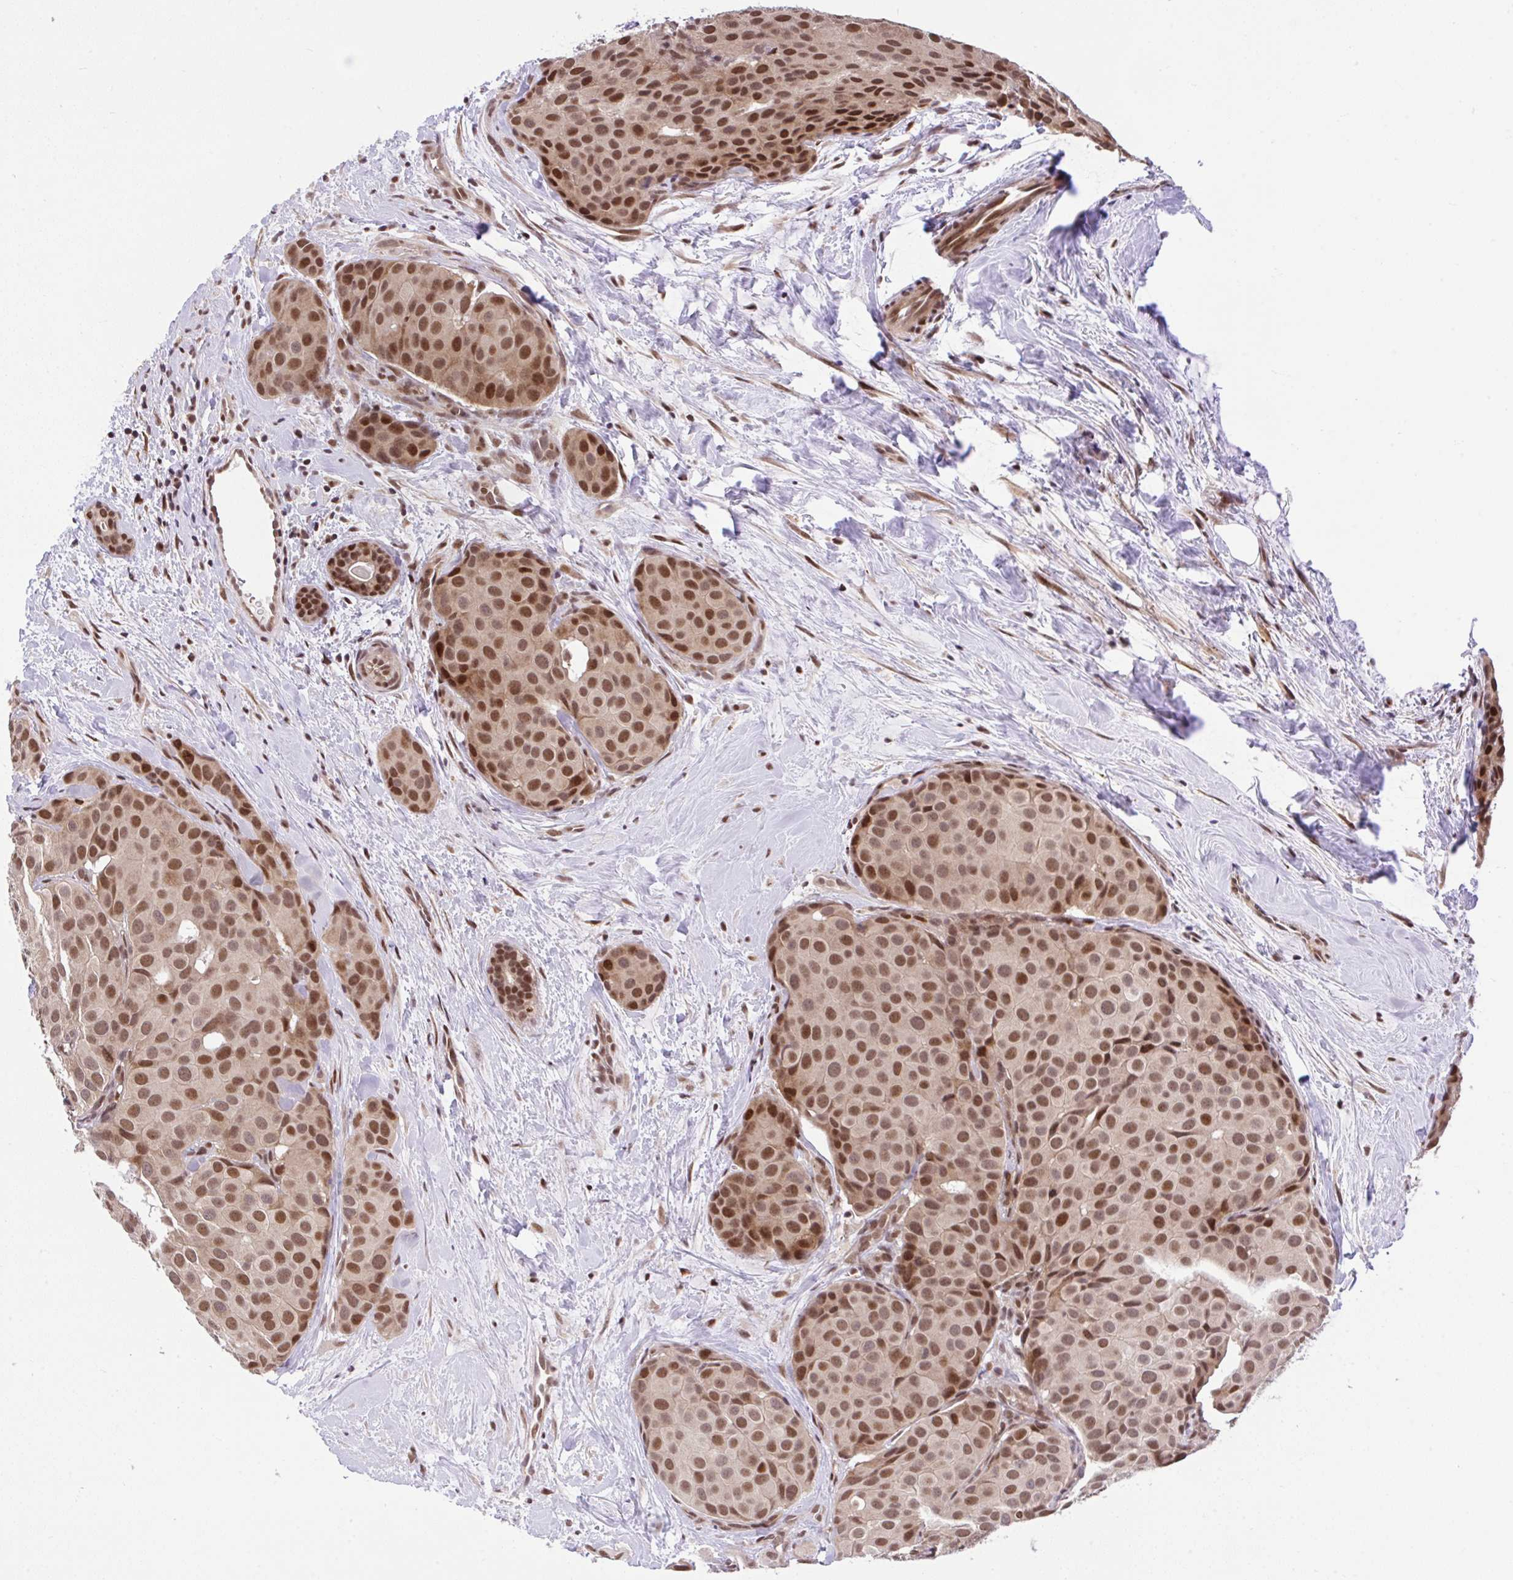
{"staining": {"intensity": "moderate", "quantity": ">75%", "location": "nuclear"}, "tissue": "breast cancer", "cell_type": "Tumor cells", "image_type": "cancer", "snomed": [{"axis": "morphology", "description": "Duct carcinoma"}, {"axis": "topography", "description": "Breast"}], "caption": "The immunohistochemical stain highlights moderate nuclear staining in tumor cells of breast cancer tissue. (DAB (3,3'-diaminobenzidine) IHC, brown staining for protein, blue staining for nuclei).", "gene": "GLIS3", "patient": {"sex": "female", "age": 70}}